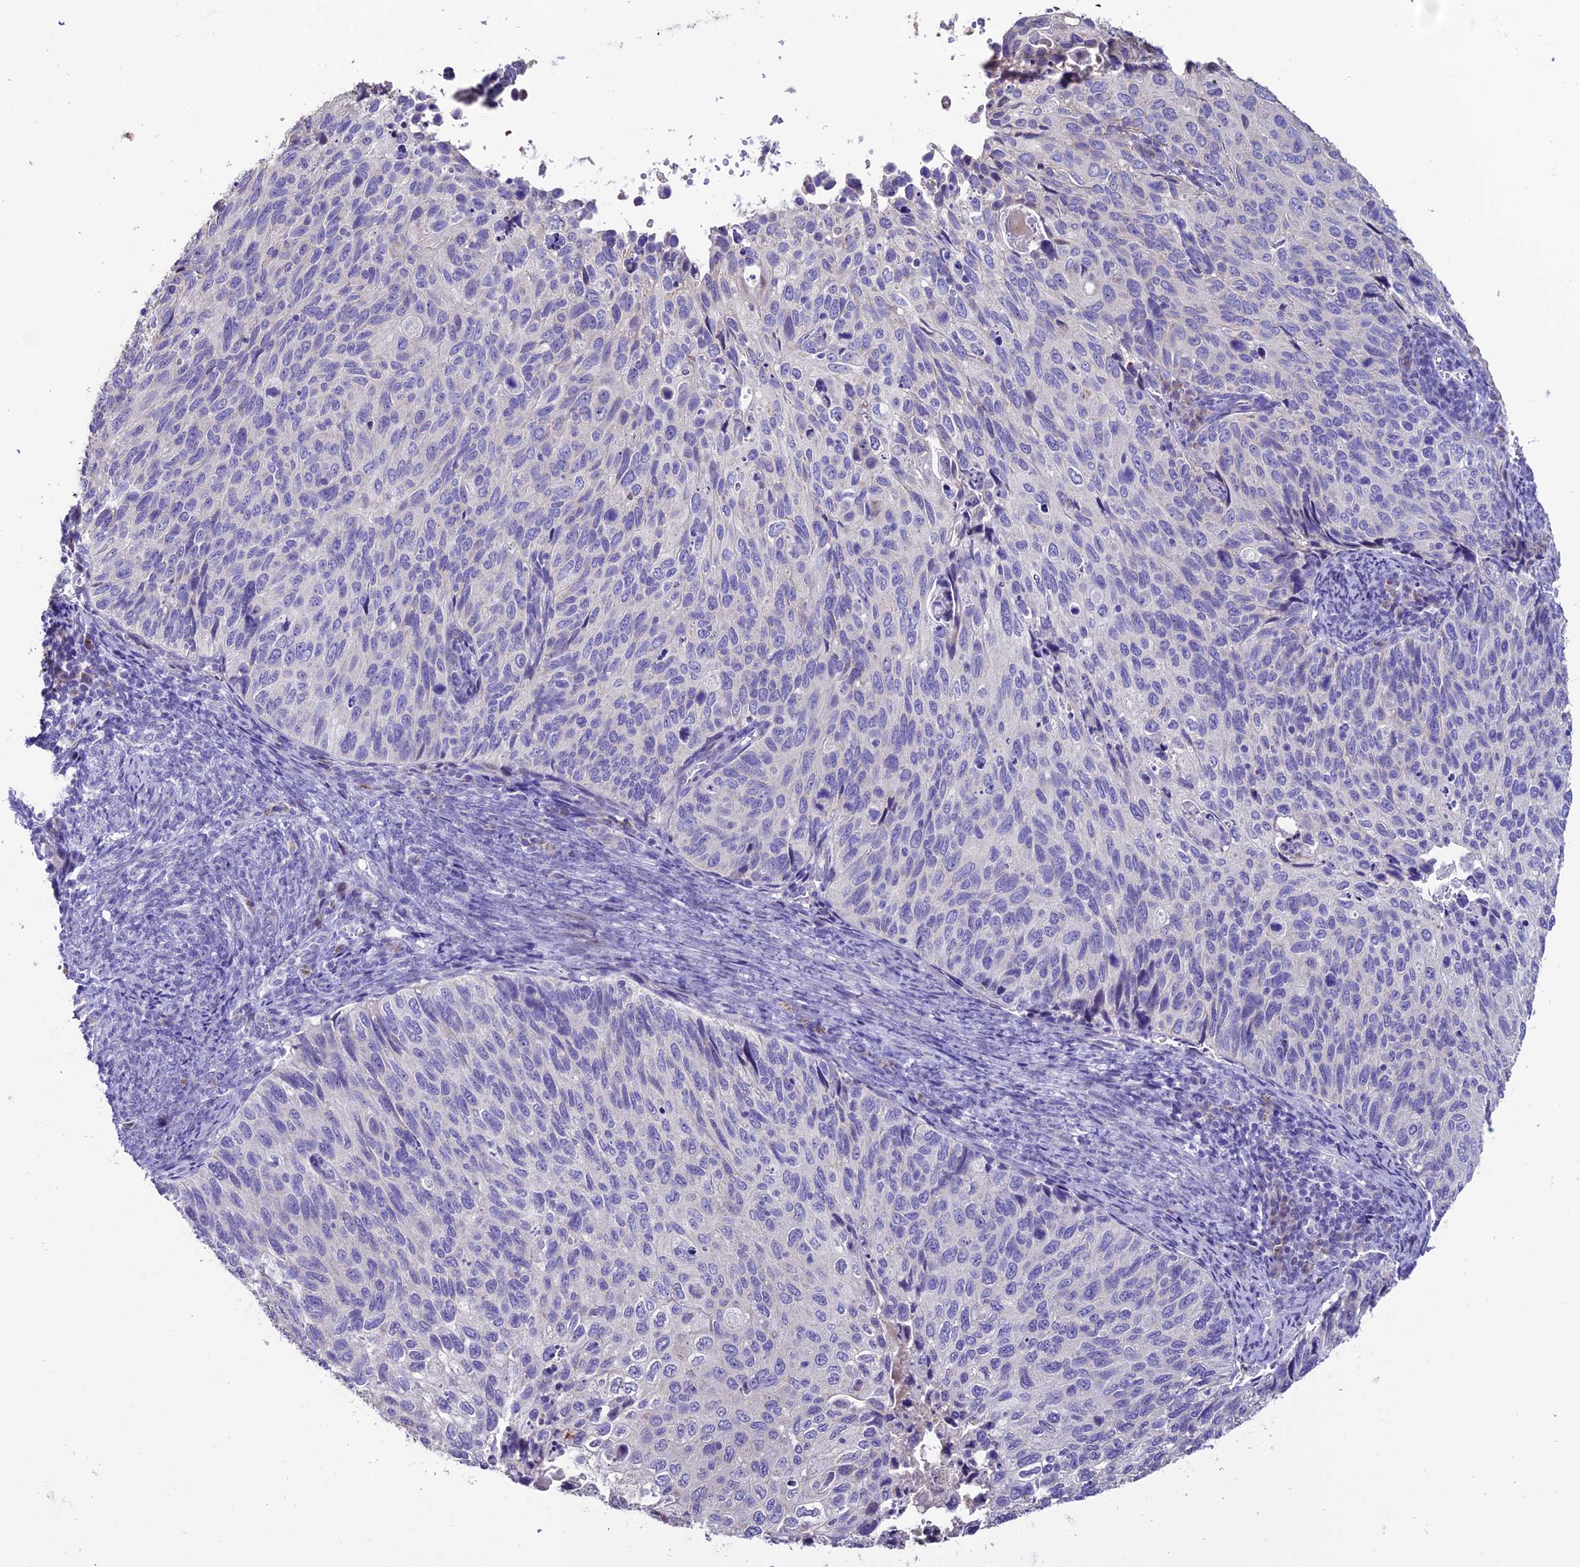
{"staining": {"intensity": "negative", "quantity": "none", "location": "none"}, "tissue": "cervical cancer", "cell_type": "Tumor cells", "image_type": "cancer", "snomed": [{"axis": "morphology", "description": "Squamous cell carcinoma, NOS"}, {"axis": "topography", "description": "Cervix"}], "caption": "Cervical cancer (squamous cell carcinoma) was stained to show a protein in brown. There is no significant staining in tumor cells. (Stains: DAB immunohistochemistry with hematoxylin counter stain, Microscopy: brightfield microscopy at high magnification).", "gene": "SLC10A1", "patient": {"sex": "female", "age": 70}}